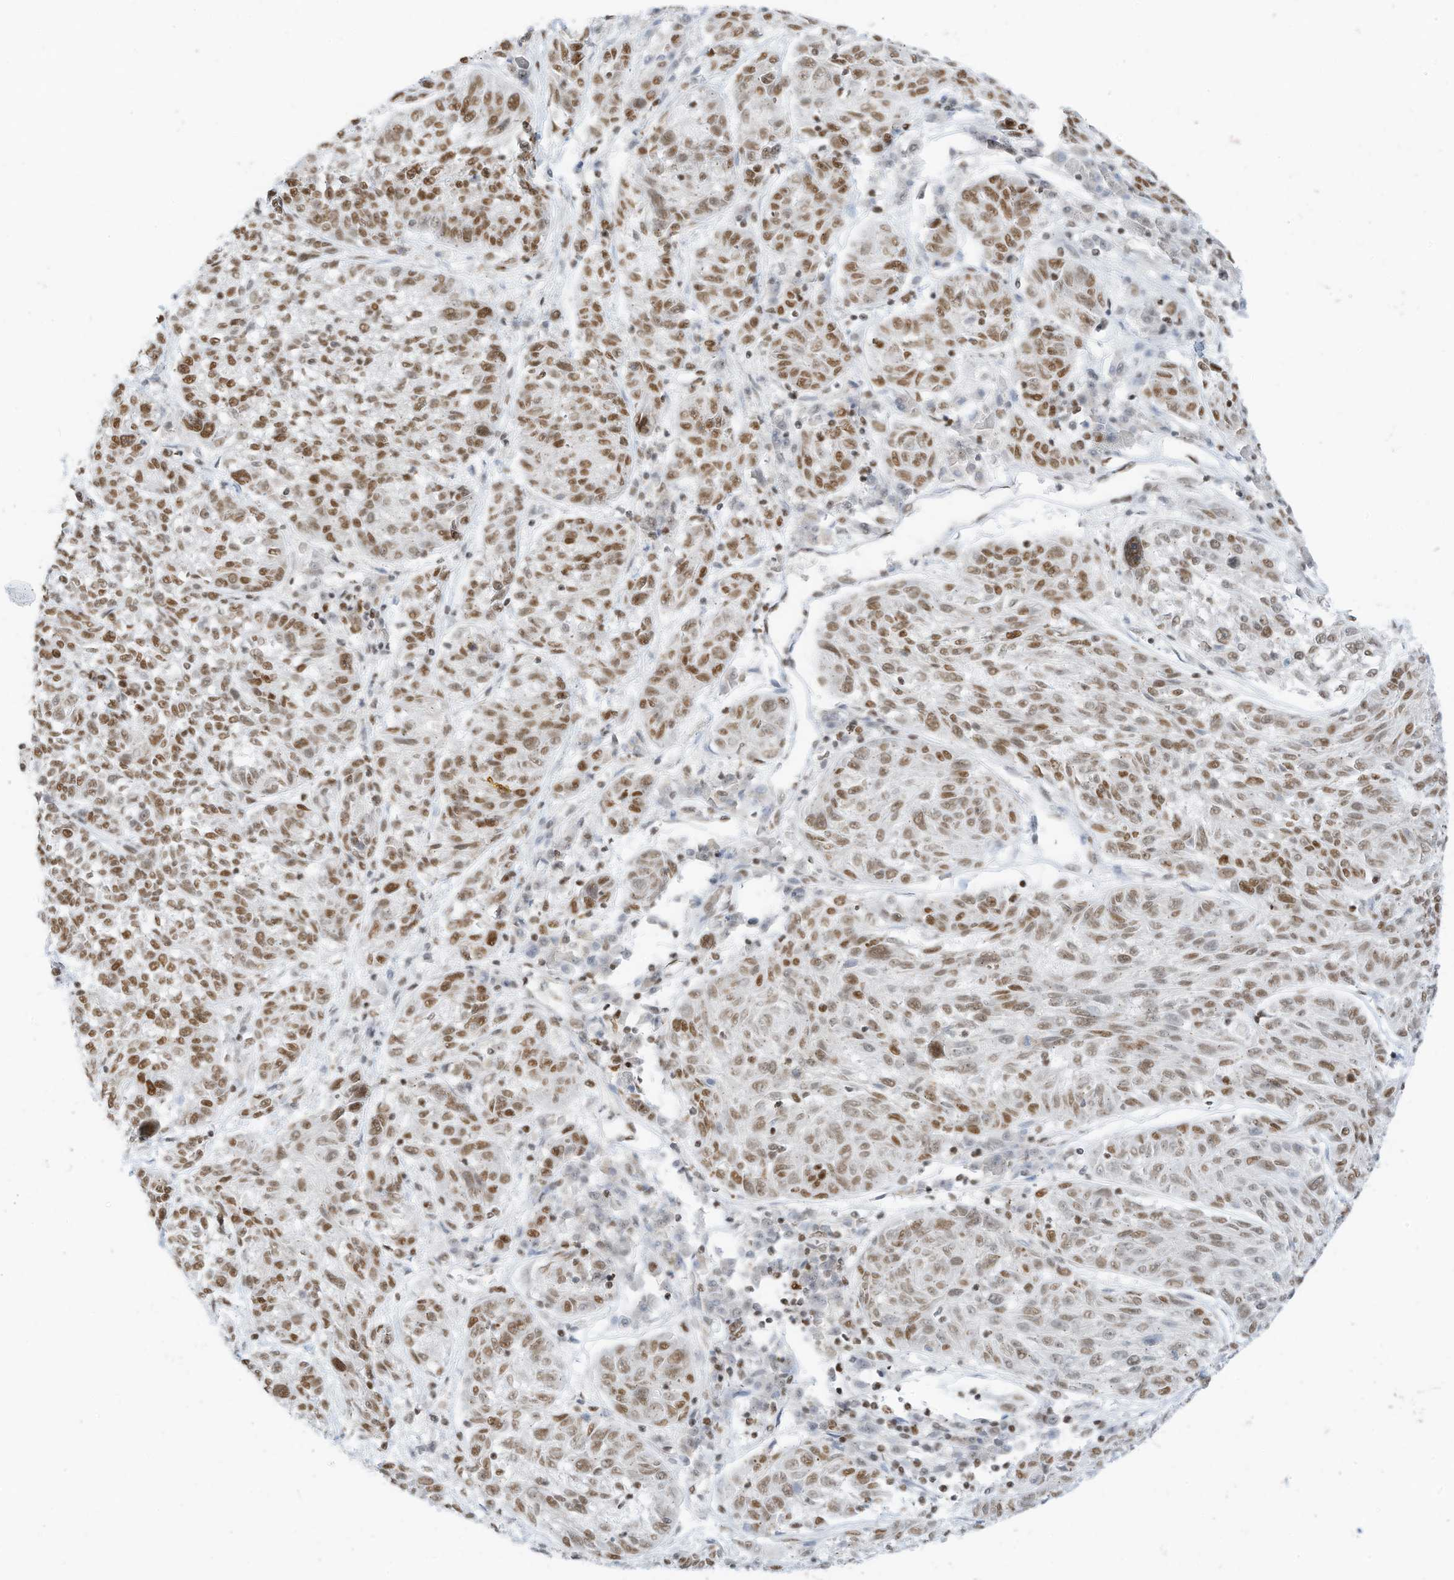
{"staining": {"intensity": "moderate", "quantity": "25%-75%", "location": "nuclear"}, "tissue": "melanoma", "cell_type": "Tumor cells", "image_type": "cancer", "snomed": [{"axis": "morphology", "description": "Malignant melanoma, NOS"}, {"axis": "topography", "description": "Skin"}], "caption": "A brown stain shows moderate nuclear staining of a protein in malignant melanoma tumor cells.", "gene": "SMARCA2", "patient": {"sex": "male", "age": 53}}